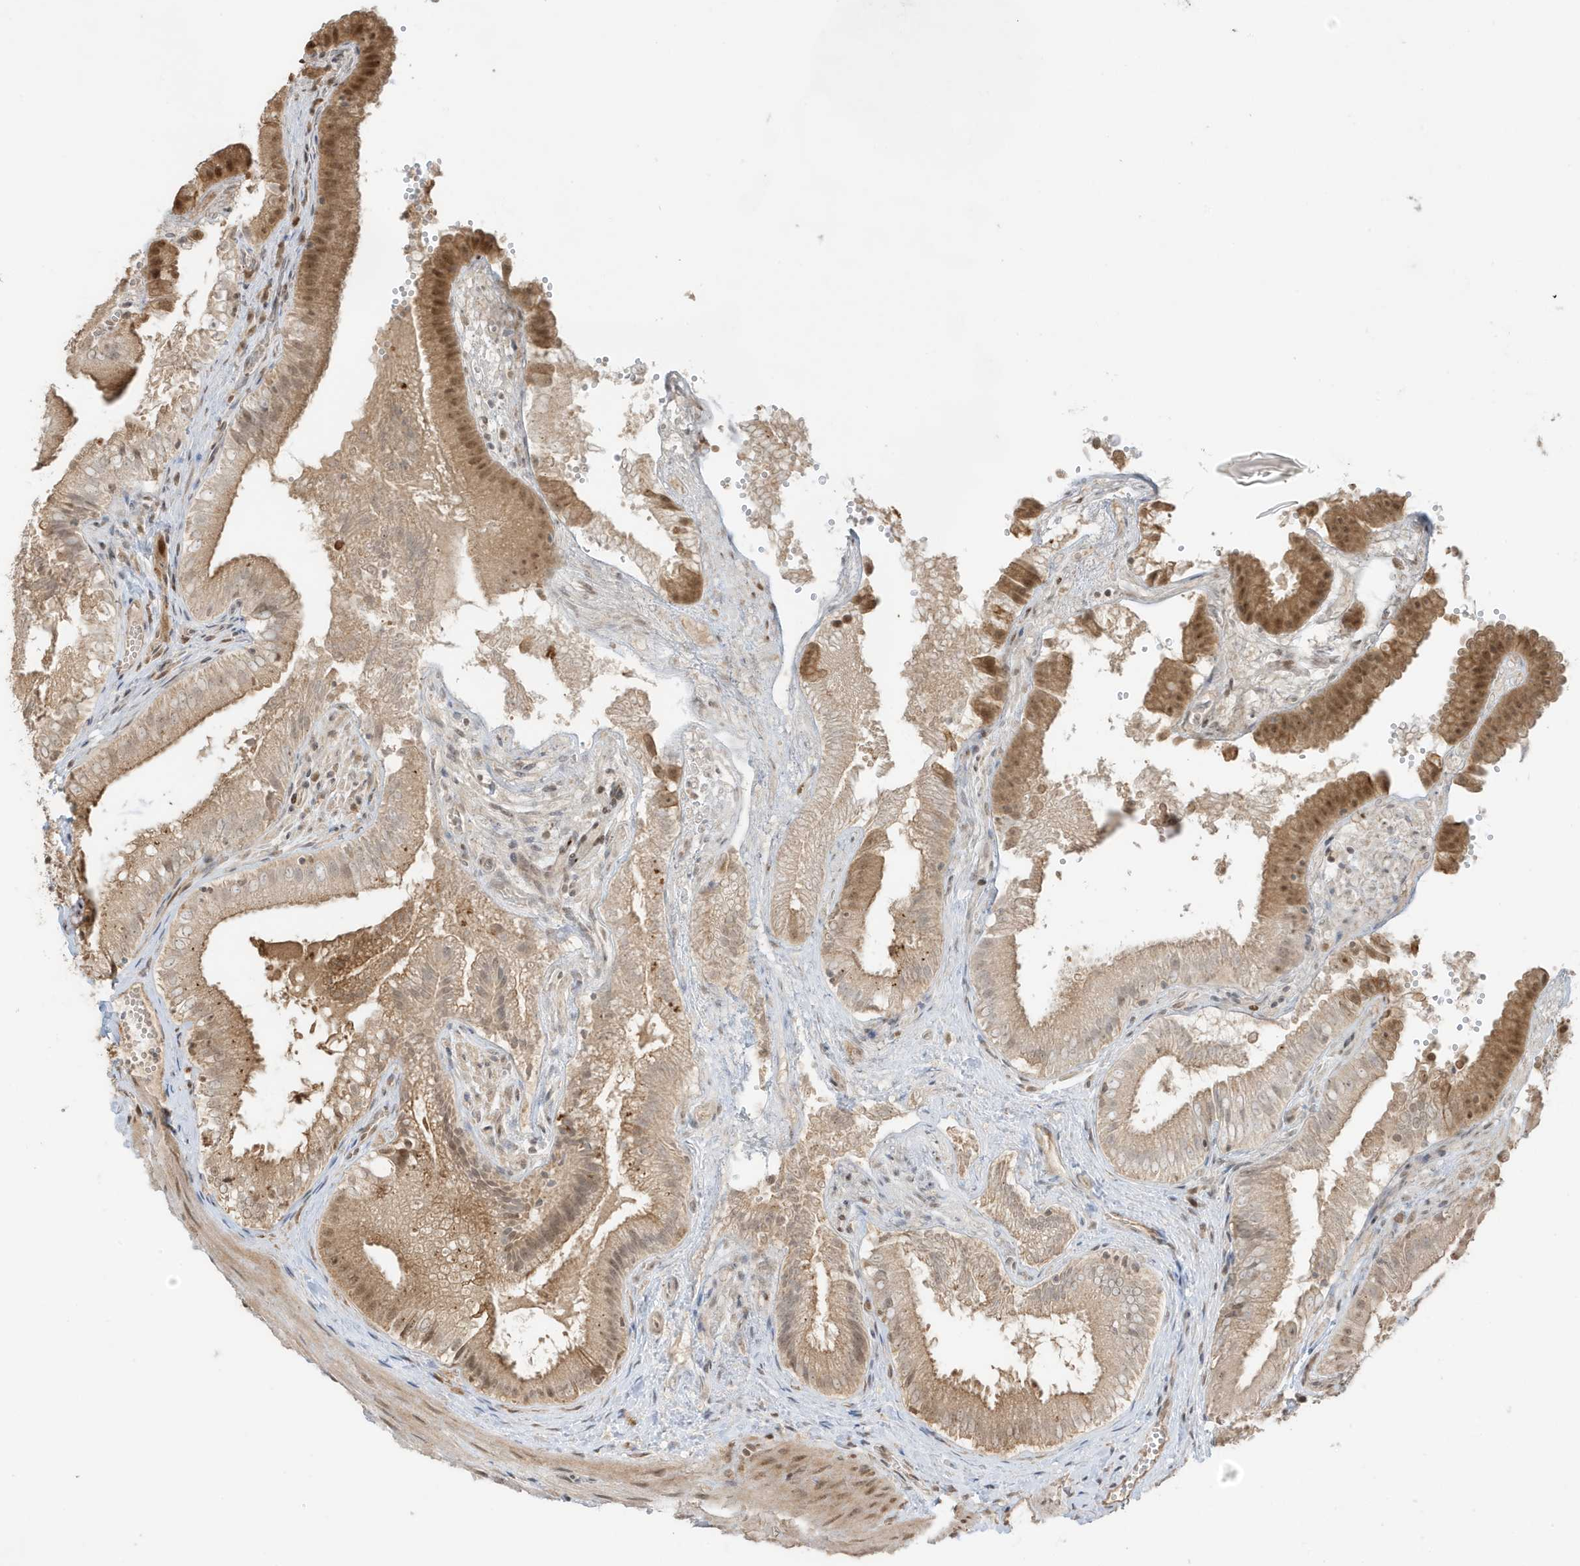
{"staining": {"intensity": "moderate", "quantity": "25%-75%", "location": "cytoplasmic/membranous,nuclear"}, "tissue": "gallbladder", "cell_type": "Glandular cells", "image_type": "normal", "snomed": [{"axis": "morphology", "description": "Normal tissue, NOS"}, {"axis": "topography", "description": "Gallbladder"}], "caption": "The photomicrograph demonstrates immunohistochemical staining of unremarkable gallbladder. There is moderate cytoplasmic/membranous,nuclear staining is identified in approximately 25%-75% of glandular cells.", "gene": "ZBTB41", "patient": {"sex": "female", "age": 30}}